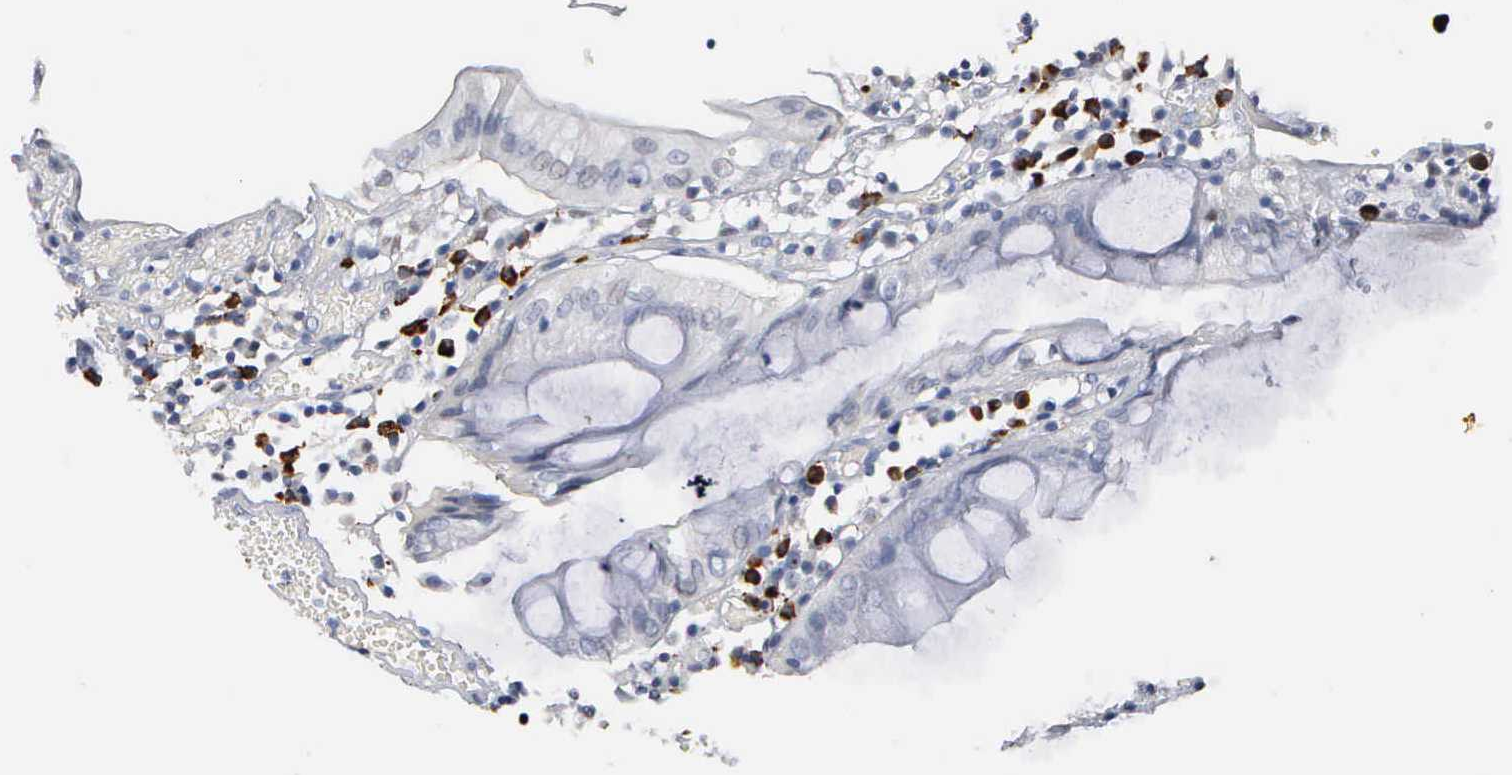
{"staining": {"intensity": "negative", "quantity": "none", "location": "none"}, "tissue": "colorectal cancer", "cell_type": "Tumor cells", "image_type": "cancer", "snomed": [{"axis": "morphology", "description": "Adenocarcinoma, NOS"}, {"axis": "topography", "description": "Rectum"}], "caption": "Colorectal cancer stained for a protein using immunohistochemistry exhibits no expression tumor cells.", "gene": "ASPHD2", "patient": {"sex": "female", "age": 98}}